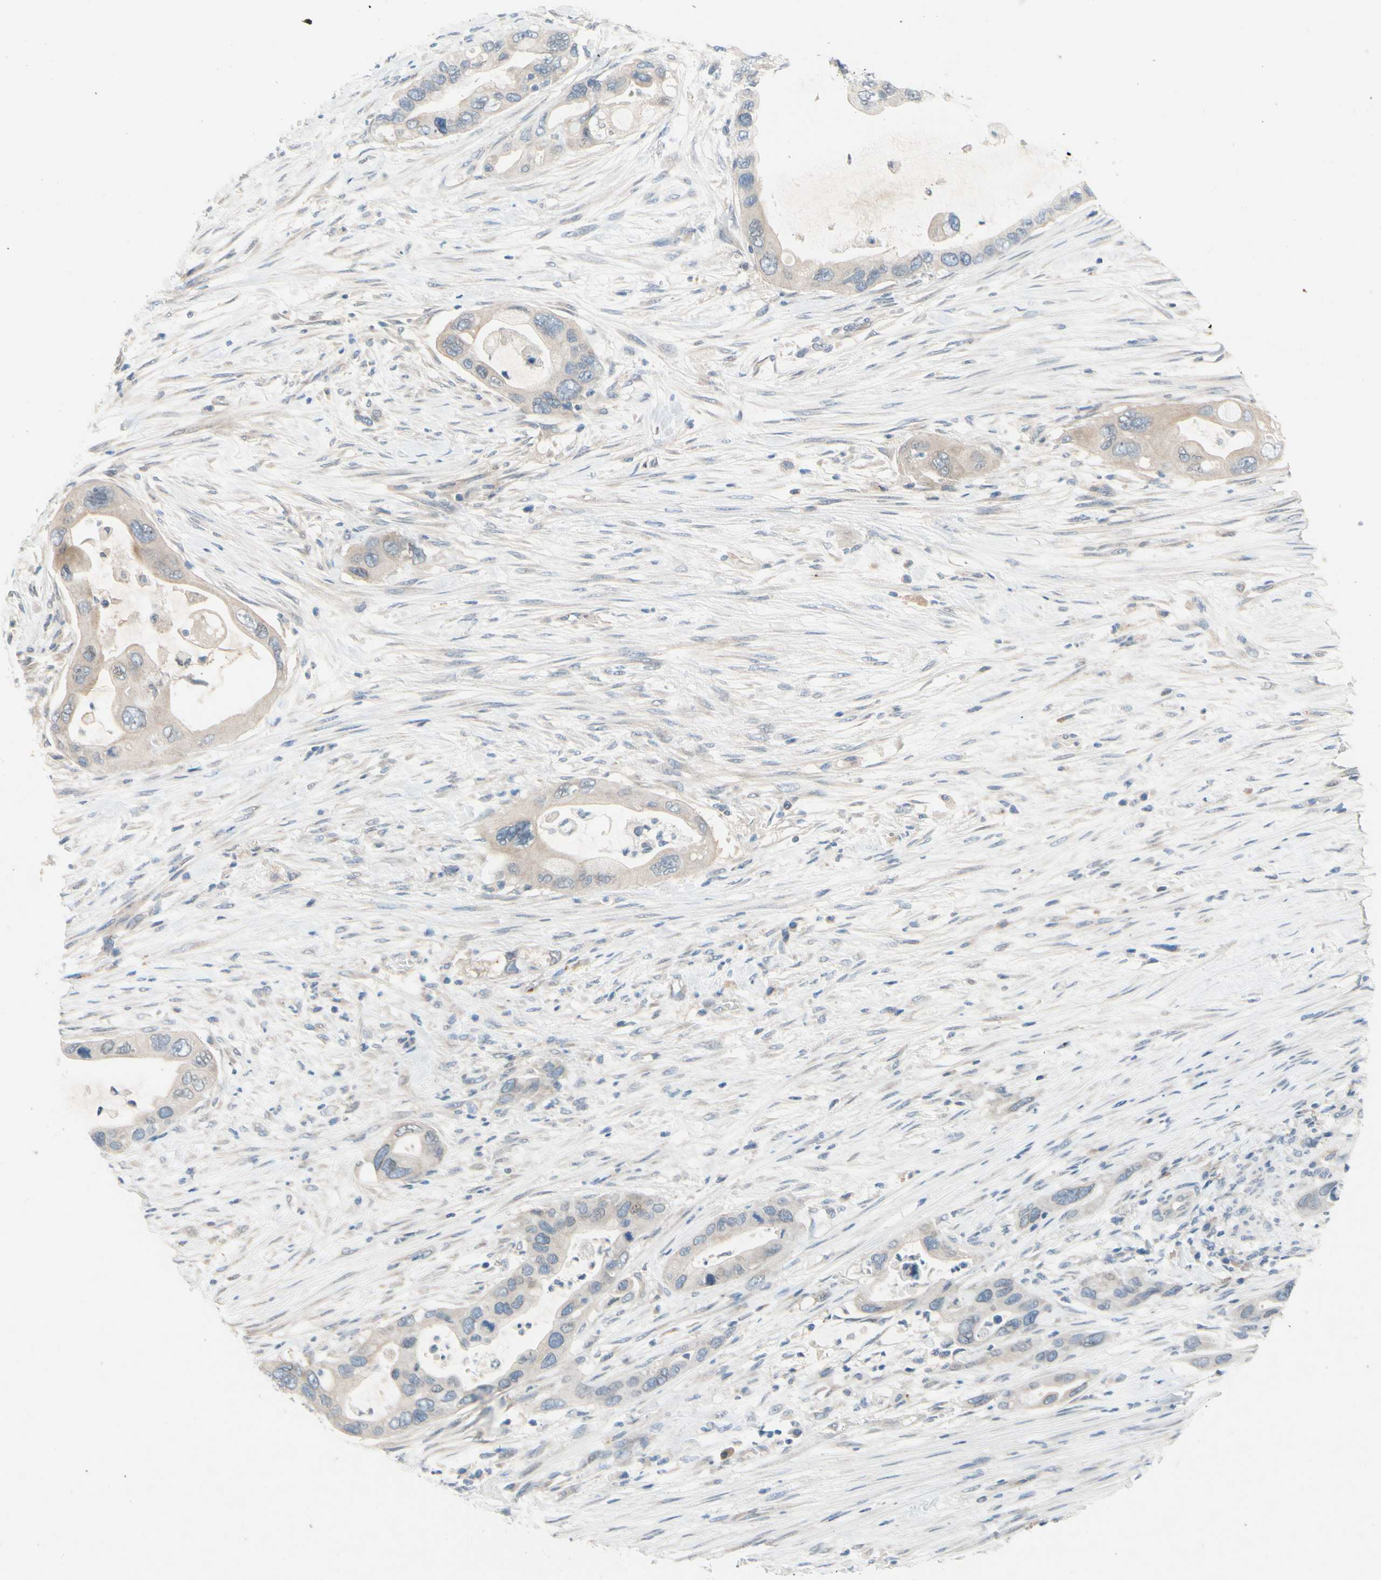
{"staining": {"intensity": "weak", "quantity": "<25%", "location": "cytoplasmic/membranous"}, "tissue": "pancreatic cancer", "cell_type": "Tumor cells", "image_type": "cancer", "snomed": [{"axis": "morphology", "description": "Adenocarcinoma, NOS"}, {"axis": "topography", "description": "Pancreas"}], "caption": "Immunohistochemistry (IHC) photomicrograph of adenocarcinoma (pancreatic) stained for a protein (brown), which reveals no expression in tumor cells. (Stains: DAB (3,3'-diaminobenzidine) immunohistochemistry with hematoxylin counter stain, Microscopy: brightfield microscopy at high magnification).", "gene": "CNDP1", "patient": {"sex": "female", "age": 71}}